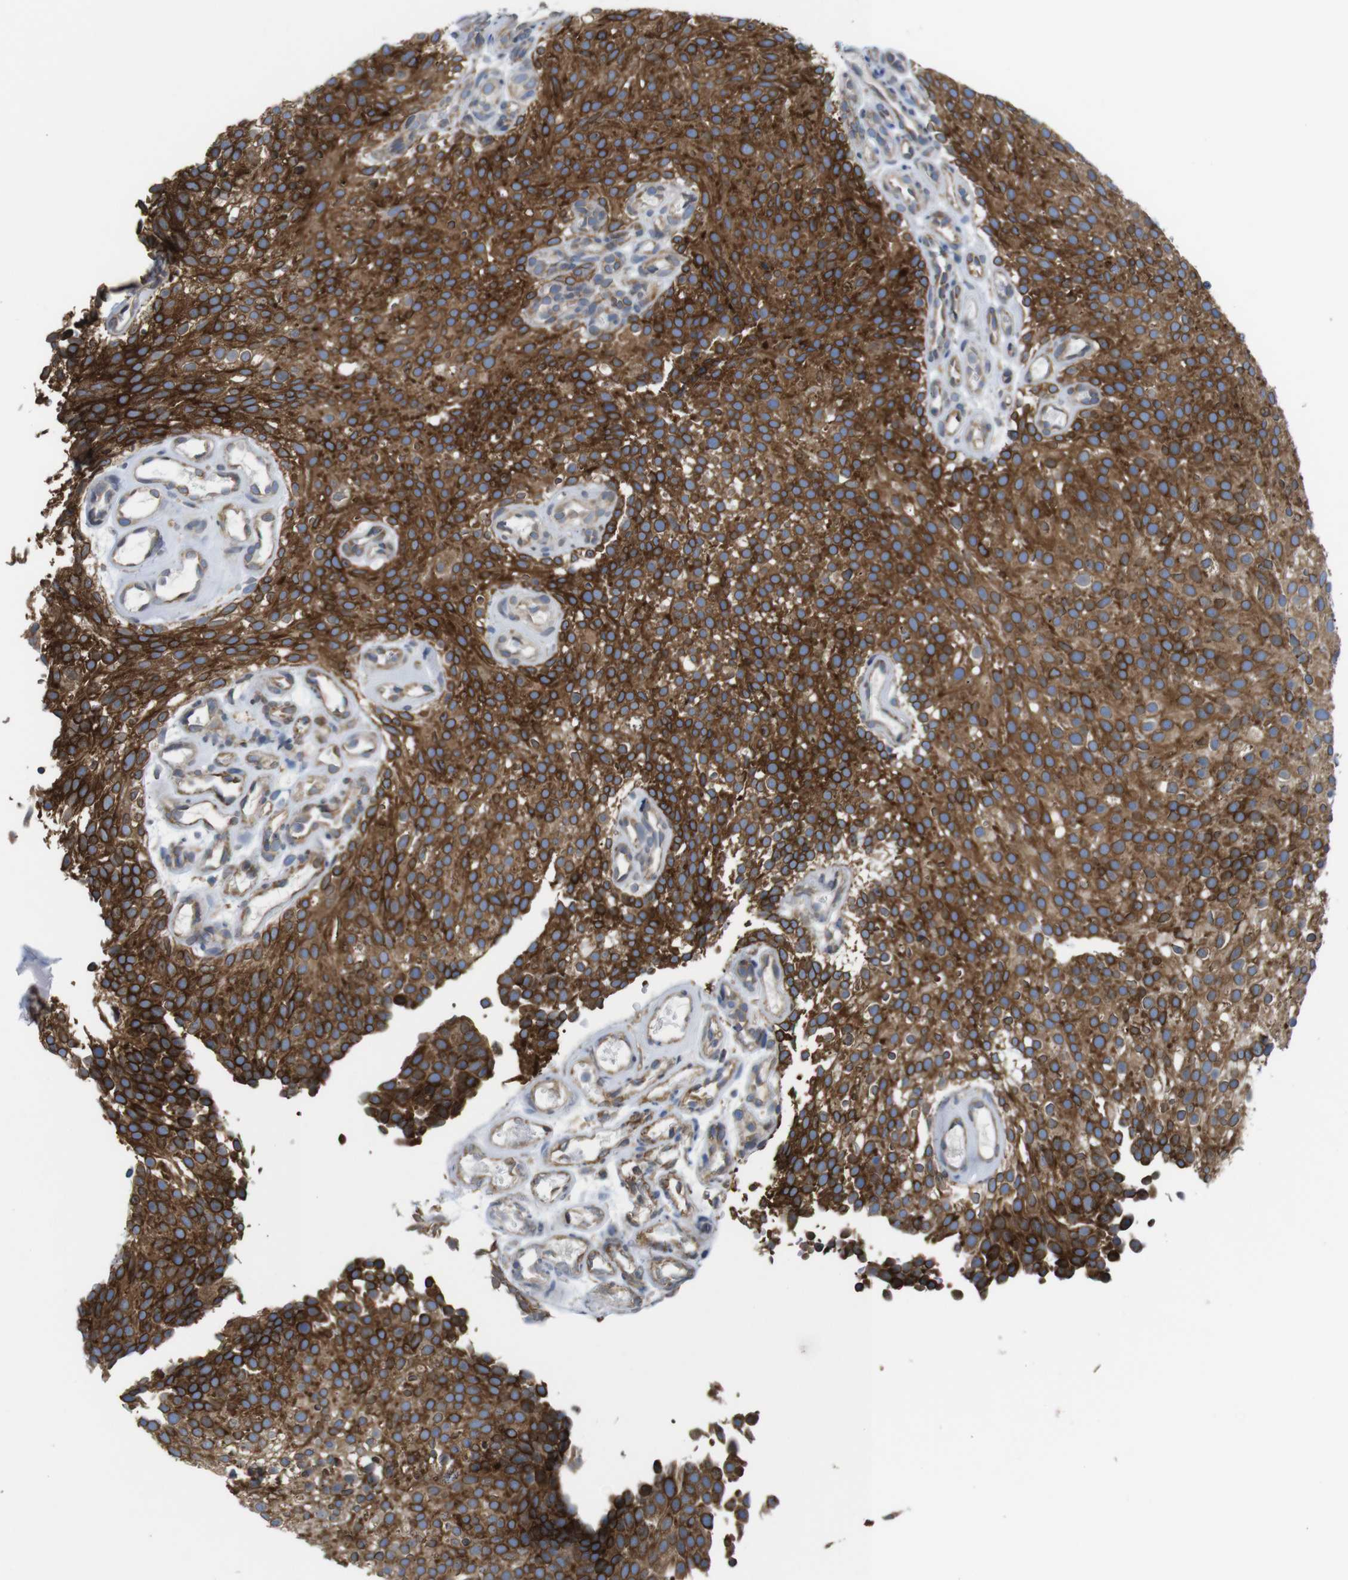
{"staining": {"intensity": "strong", "quantity": ">75%", "location": "cytoplasmic/membranous"}, "tissue": "urothelial cancer", "cell_type": "Tumor cells", "image_type": "cancer", "snomed": [{"axis": "morphology", "description": "Urothelial carcinoma, Low grade"}, {"axis": "topography", "description": "Urinary bladder"}], "caption": "Protein staining of urothelial cancer tissue reveals strong cytoplasmic/membranous expression in about >75% of tumor cells.", "gene": "HACD3", "patient": {"sex": "male", "age": 78}}